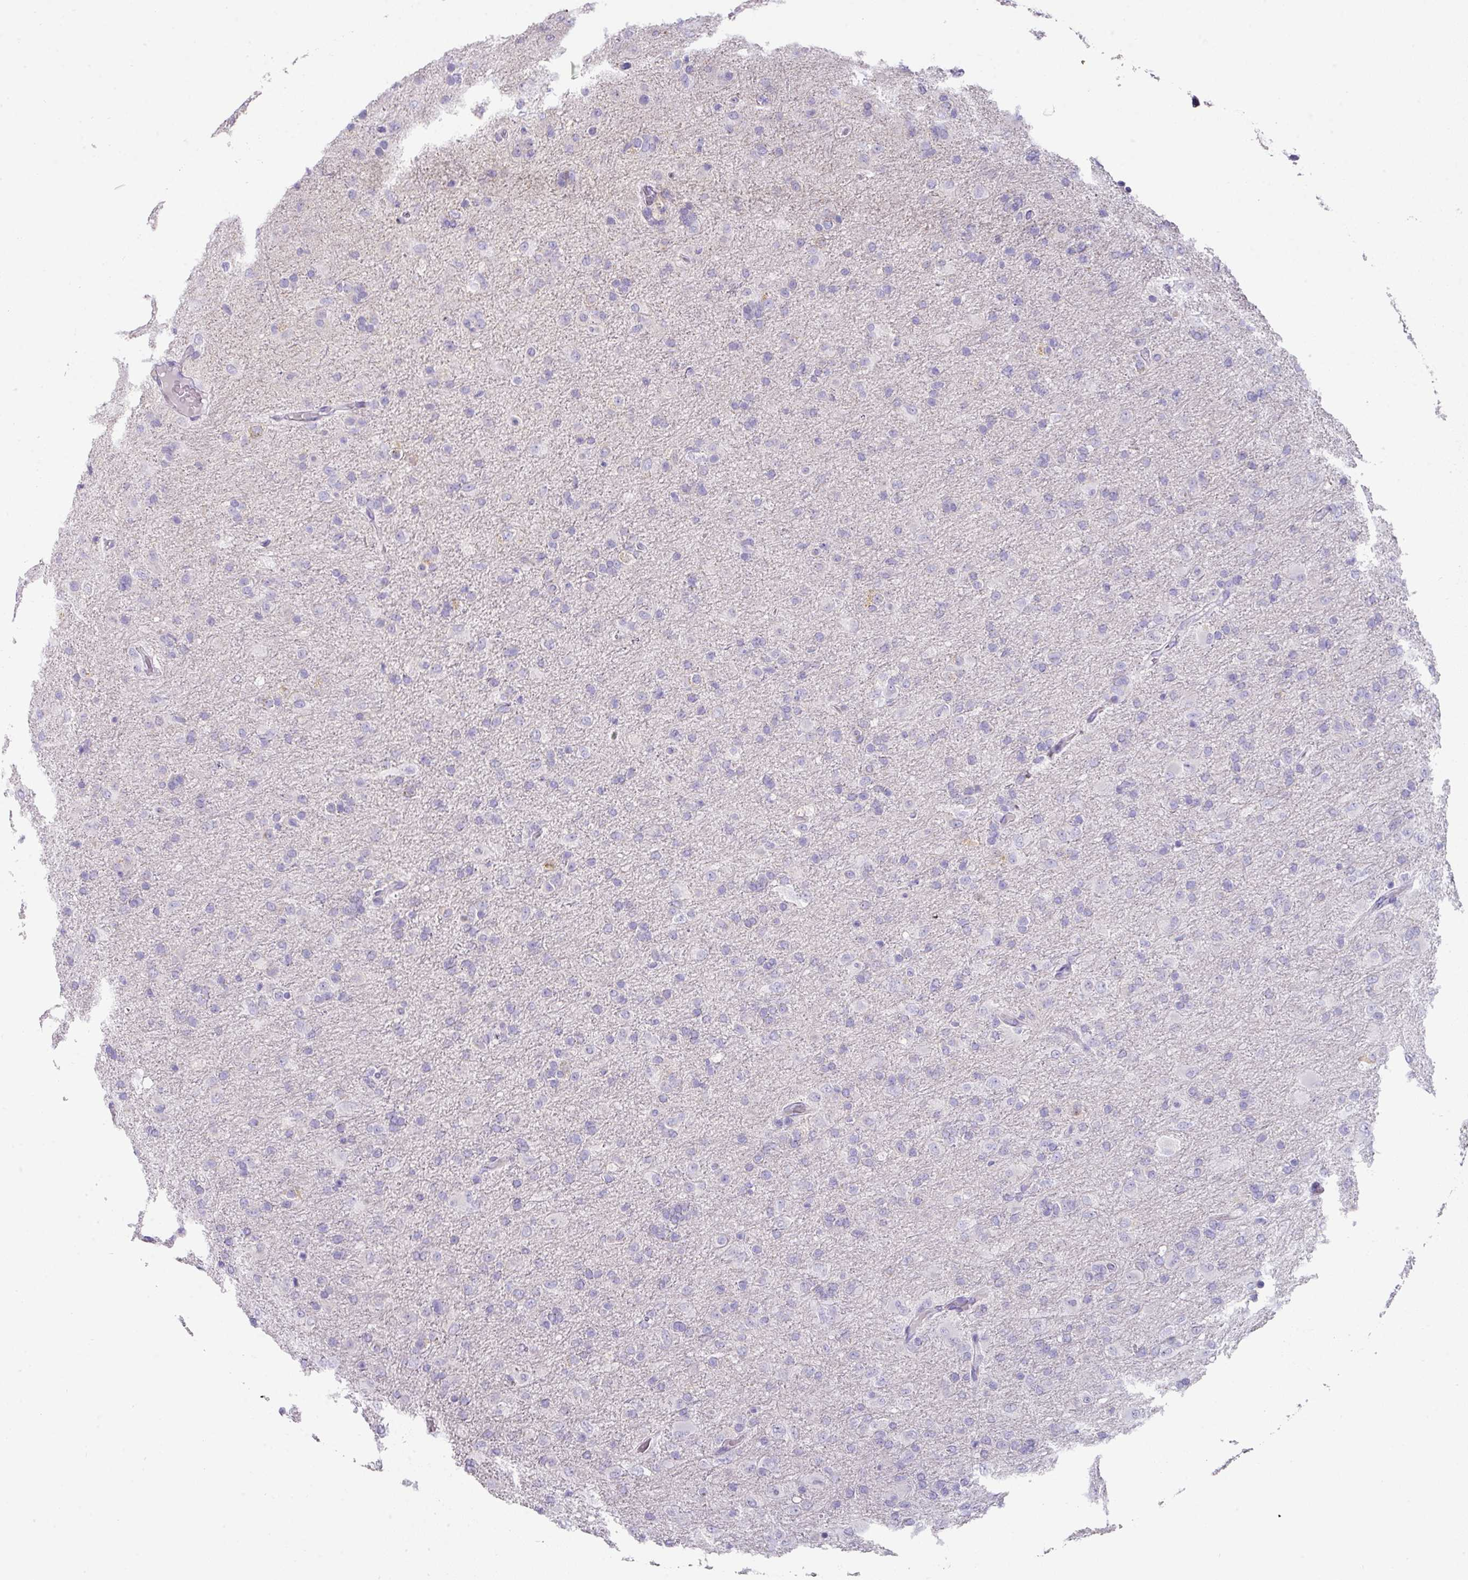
{"staining": {"intensity": "negative", "quantity": "none", "location": "none"}, "tissue": "glioma", "cell_type": "Tumor cells", "image_type": "cancer", "snomed": [{"axis": "morphology", "description": "Glioma, malignant, Low grade"}, {"axis": "topography", "description": "Brain"}], "caption": "Immunohistochemistry micrograph of human low-grade glioma (malignant) stained for a protein (brown), which exhibits no staining in tumor cells. (DAB (3,3'-diaminobenzidine) immunohistochemistry, high magnification).", "gene": "ANKRD29", "patient": {"sex": "male", "age": 65}}